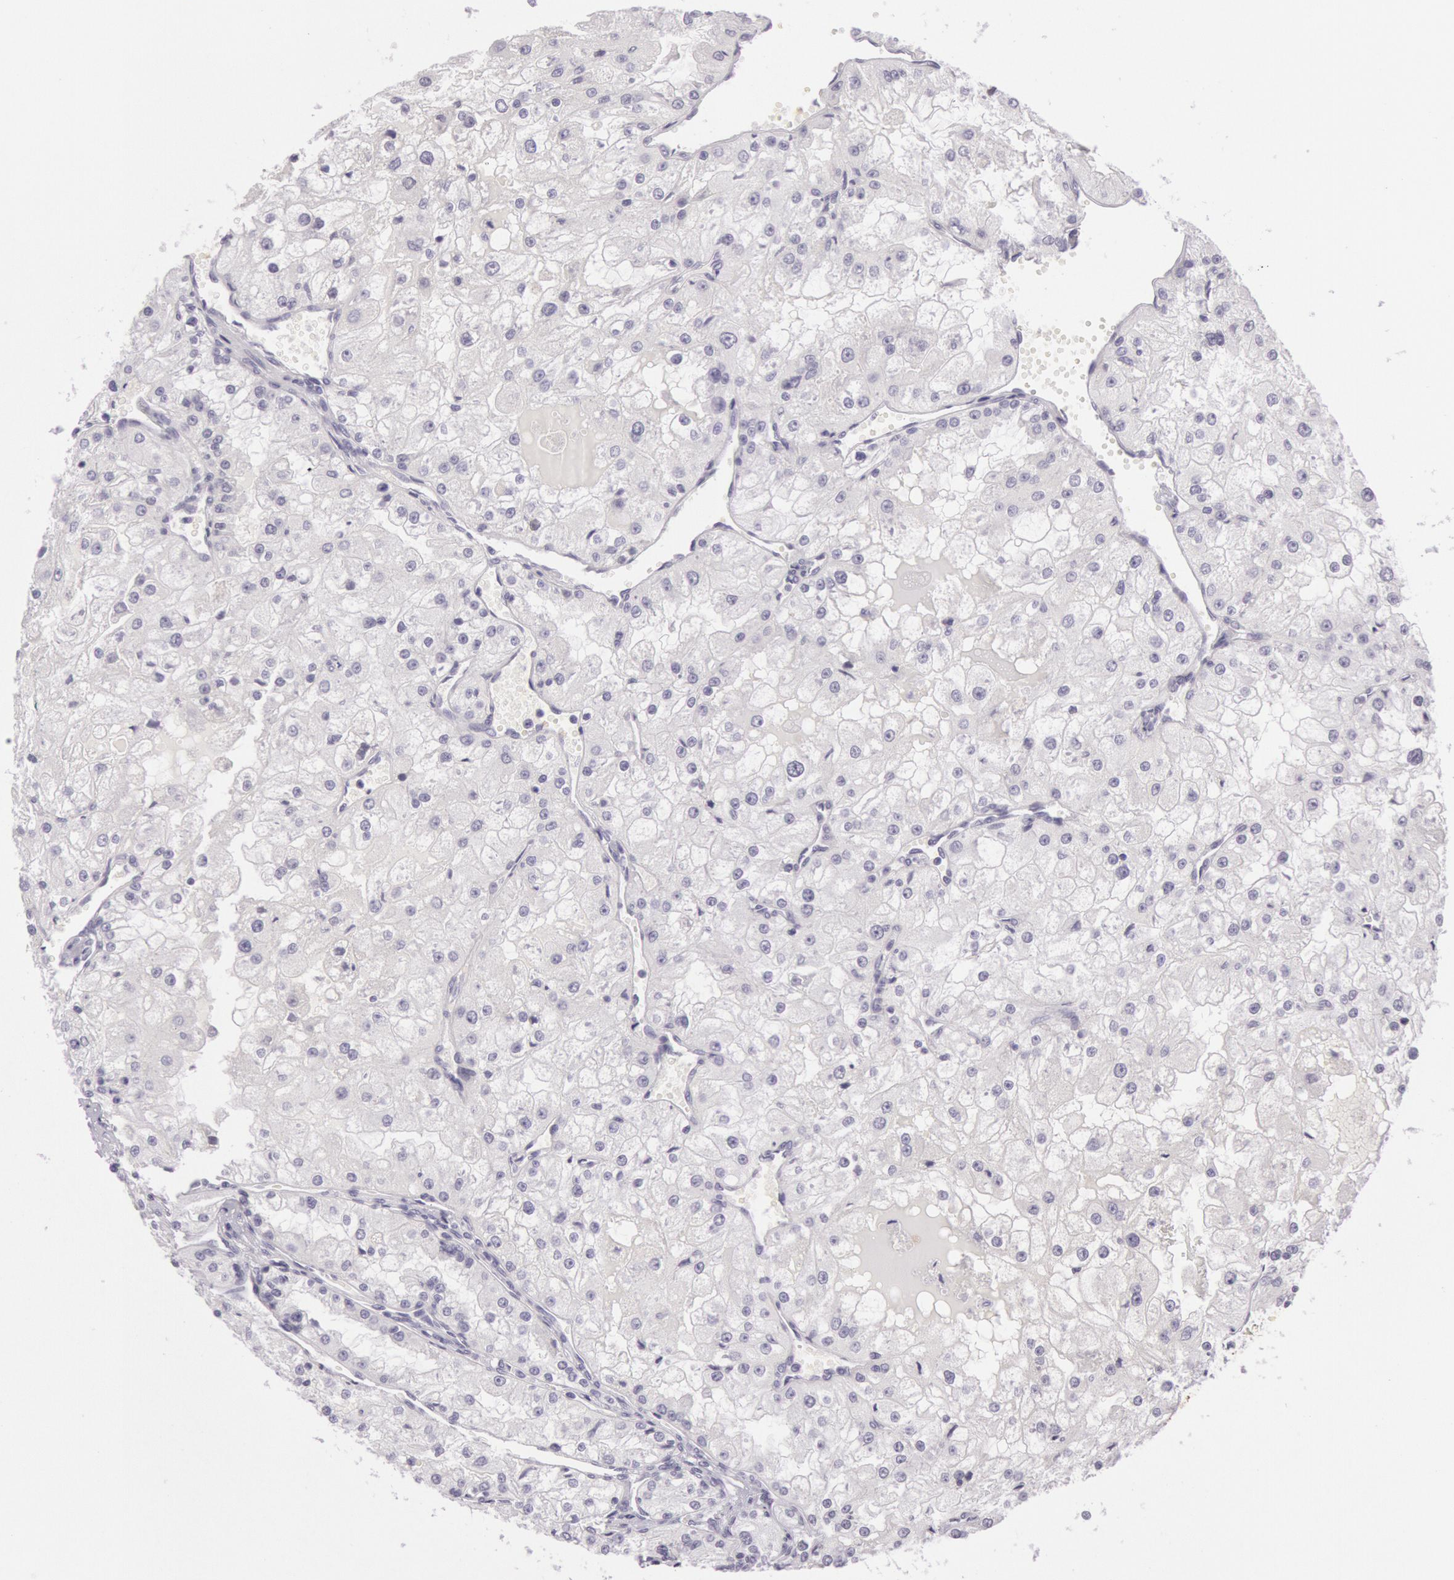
{"staining": {"intensity": "negative", "quantity": "none", "location": "none"}, "tissue": "renal cancer", "cell_type": "Tumor cells", "image_type": "cancer", "snomed": [{"axis": "morphology", "description": "Adenocarcinoma, NOS"}, {"axis": "topography", "description": "Kidney"}], "caption": "Immunohistochemistry of human renal cancer demonstrates no expression in tumor cells.", "gene": "CKB", "patient": {"sex": "female", "age": 74}}